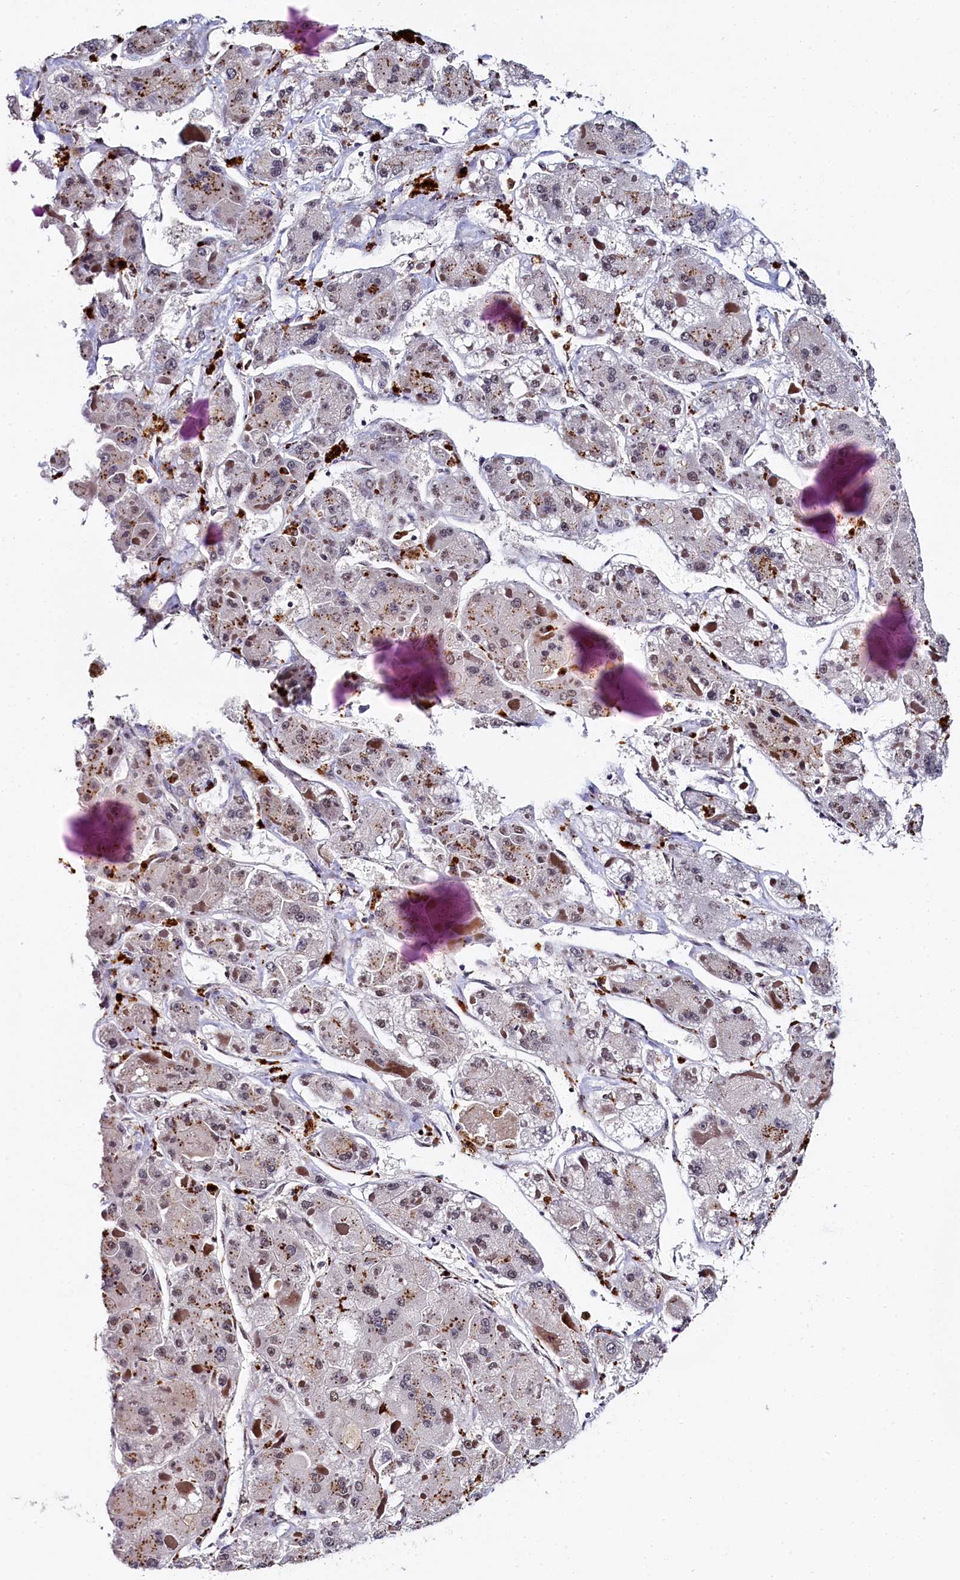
{"staining": {"intensity": "negative", "quantity": "none", "location": "none"}, "tissue": "liver cancer", "cell_type": "Tumor cells", "image_type": "cancer", "snomed": [{"axis": "morphology", "description": "Carcinoma, Hepatocellular, NOS"}, {"axis": "topography", "description": "Liver"}], "caption": "High magnification brightfield microscopy of hepatocellular carcinoma (liver) stained with DAB (3,3'-diaminobenzidine) (brown) and counterstained with hematoxylin (blue): tumor cells show no significant positivity.", "gene": "INTS14", "patient": {"sex": "female", "age": 73}}